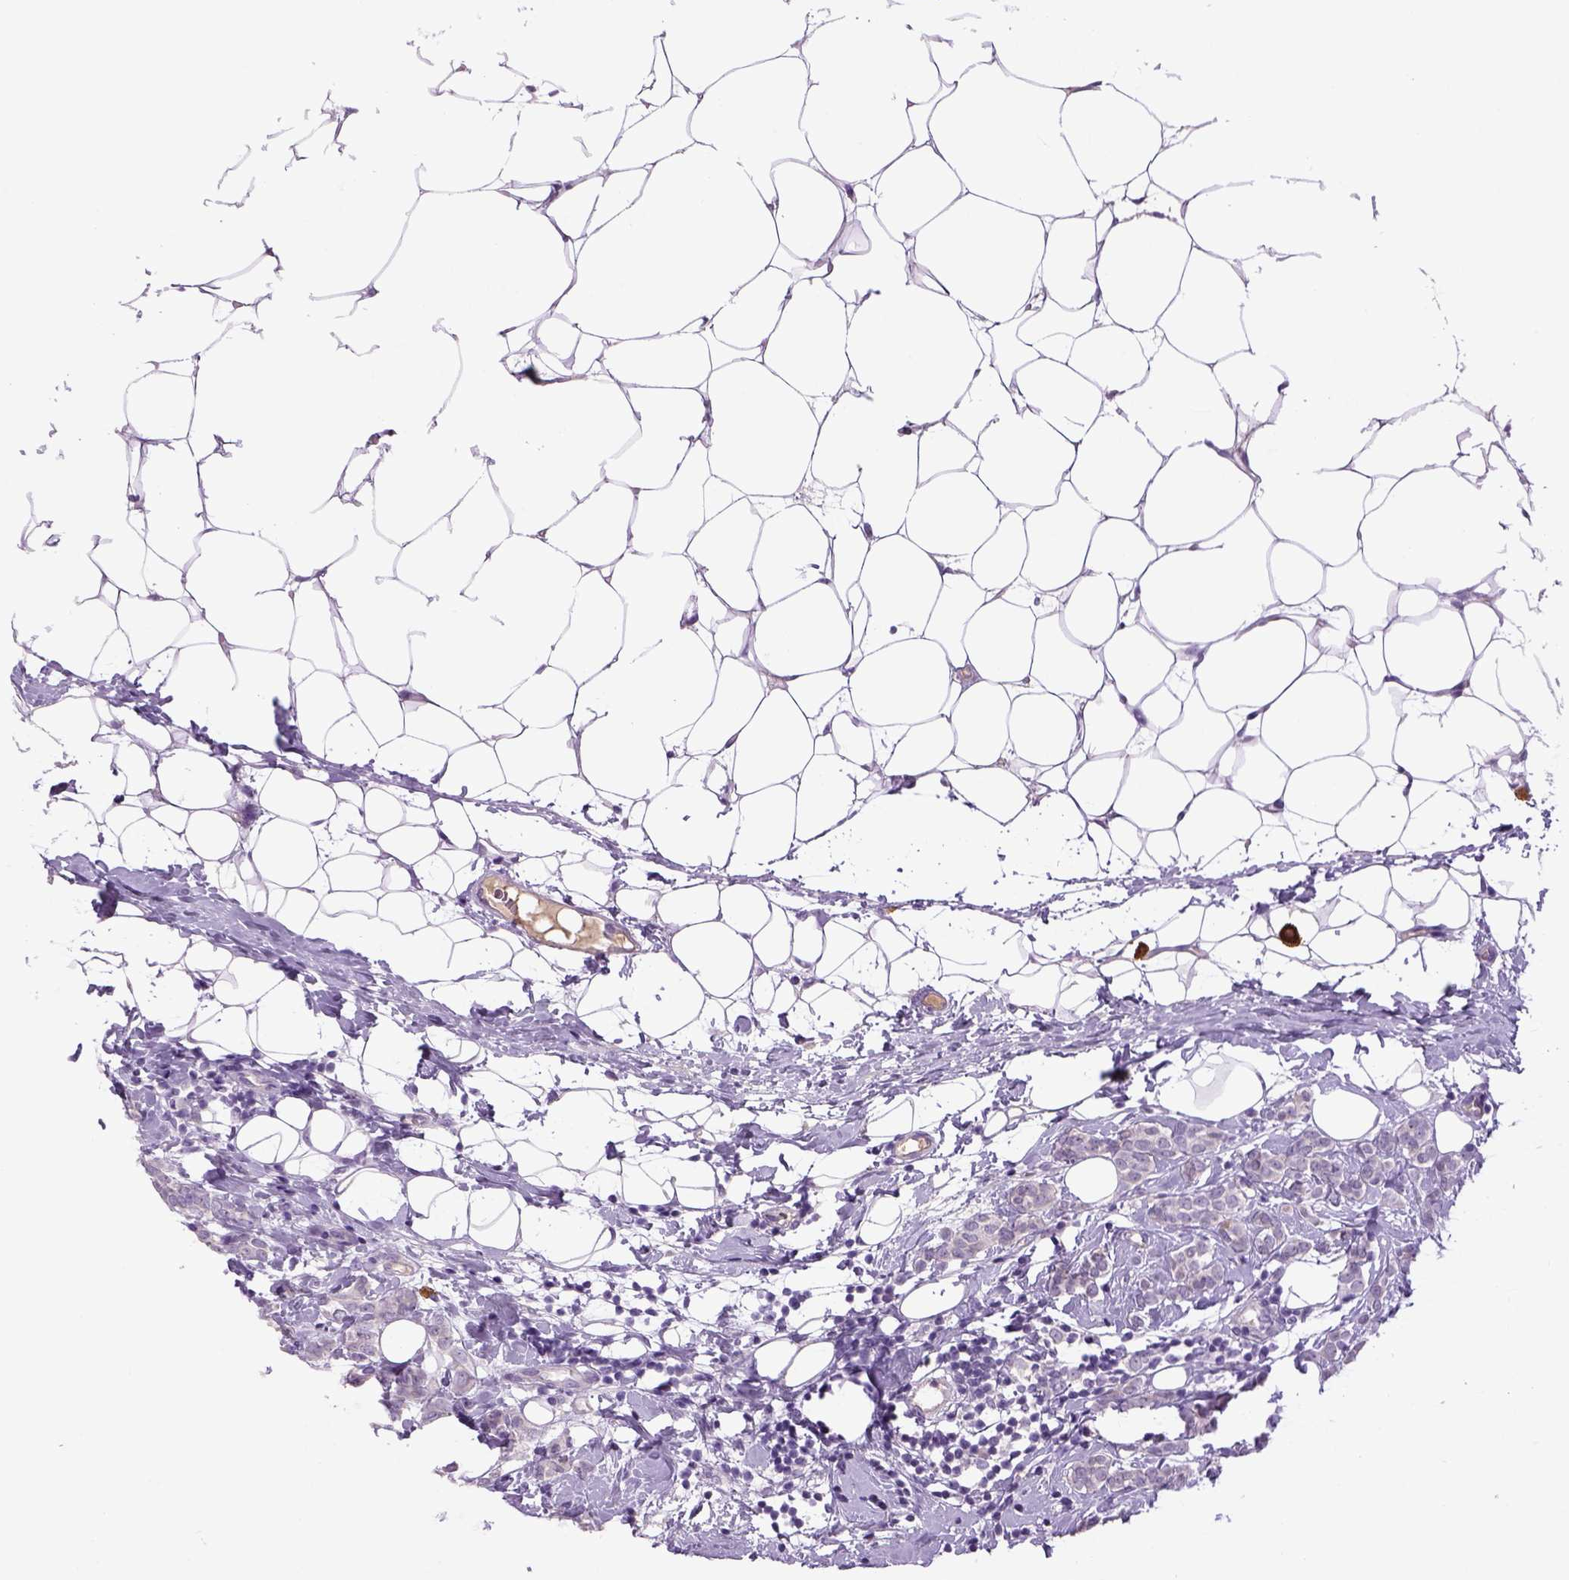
{"staining": {"intensity": "negative", "quantity": "none", "location": "none"}, "tissue": "breast cancer", "cell_type": "Tumor cells", "image_type": "cancer", "snomed": [{"axis": "morphology", "description": "Lobular carcinoma"}, {"axis": "topography", "description": "Breast"}], "caption": "Breast cancer stained for a protein using immunohistochemistry exhibits no staining tumor cells.", "gene": "DBH", "patient": {"sex": "female", "age": 49}}